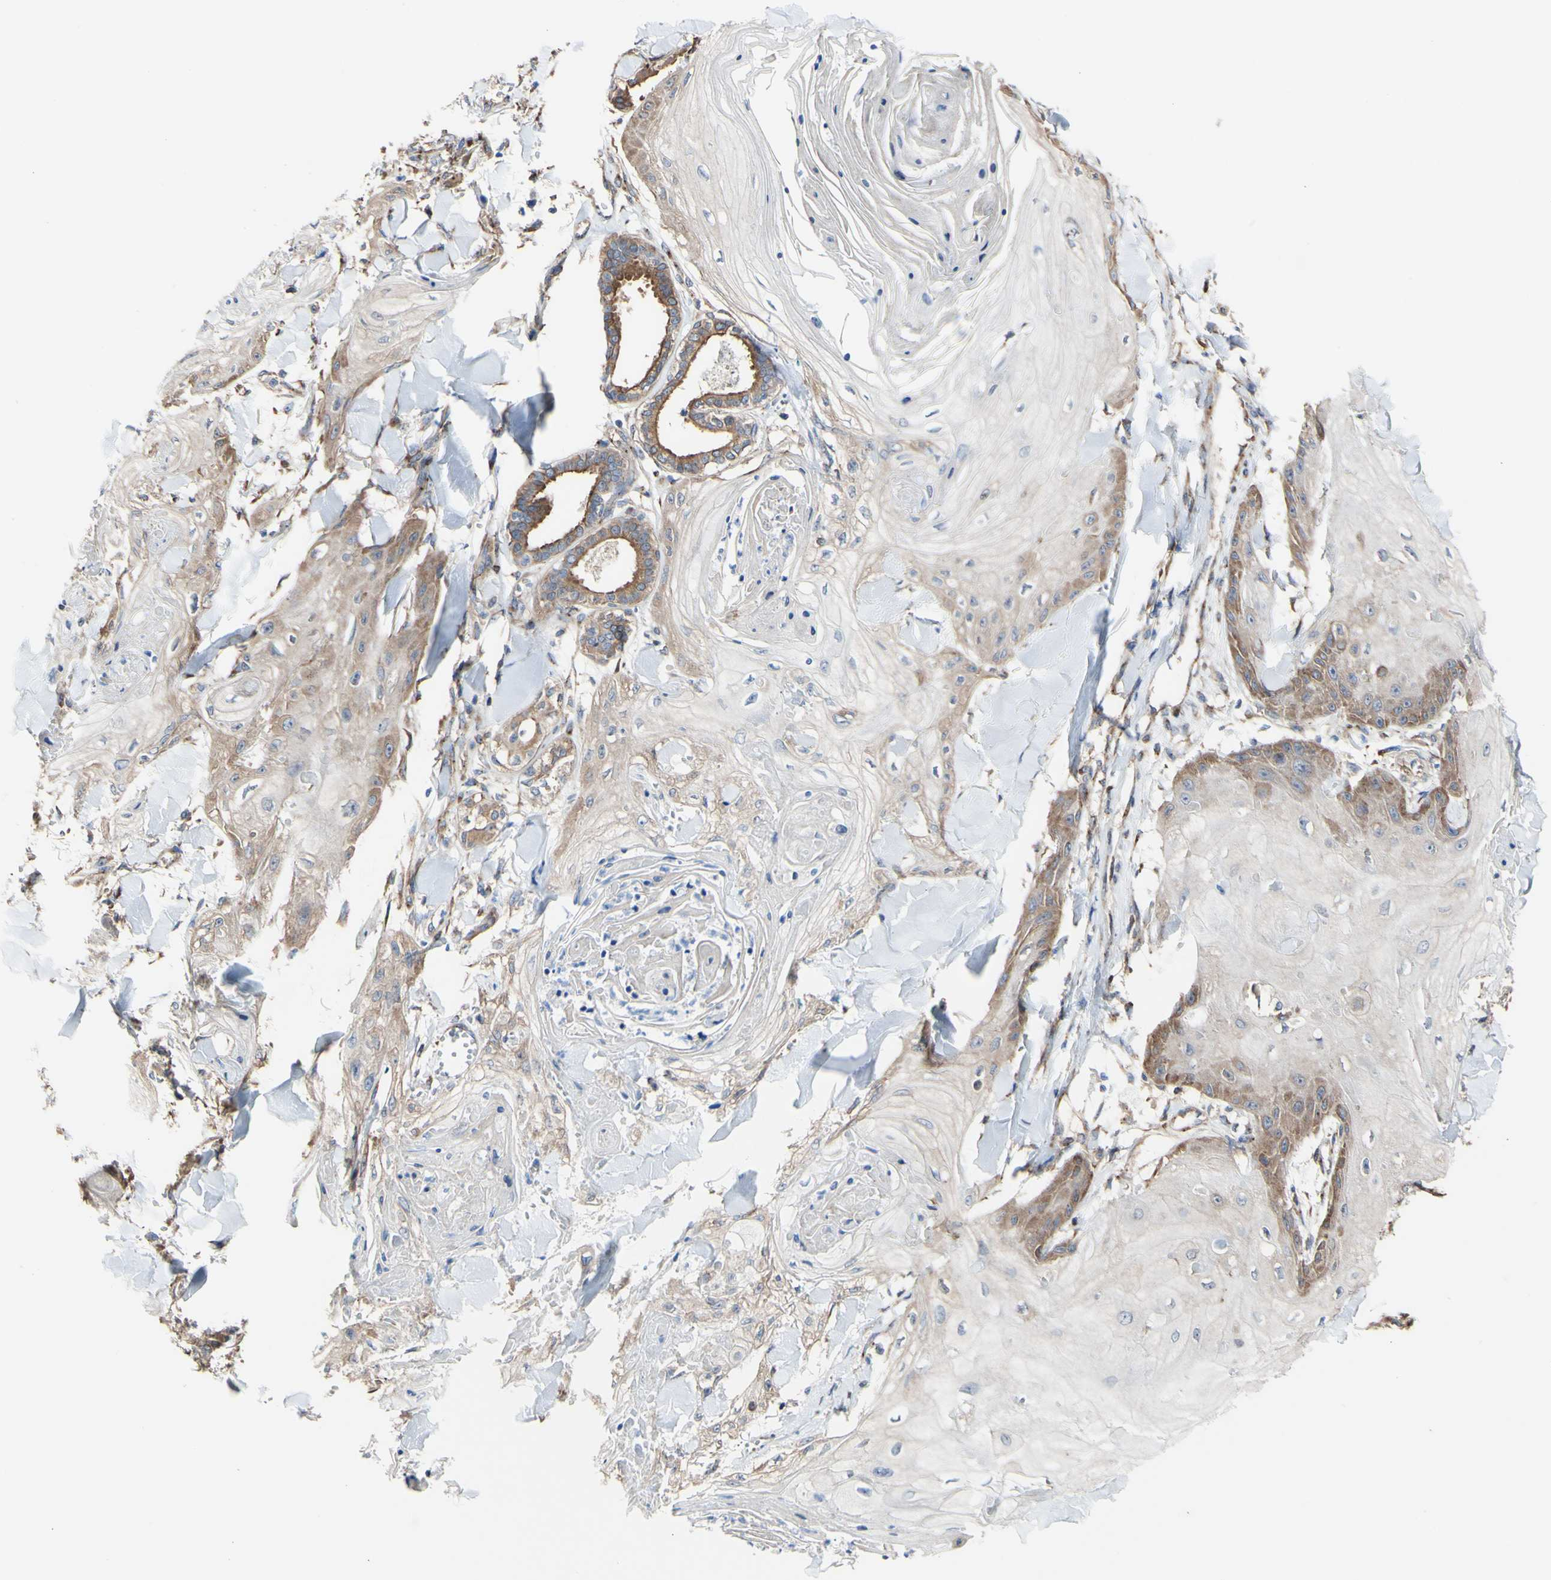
{"staining": {"intensity": "moderate", "quantity": "25%-75%", "location": "cytoplasmic/membranous"}, "tissue": "skin cancer", "cell_type": "Tumor cells", "image_type": "cancer", "snomed": [{"axis": "morphology", "description": "Squamous cell carcinoma, NOS"}, {"axis": "topography", "description": "Skin"}], "caption": "Skin cancer tissue demonstrates moderate cytoplasmic/membranous positivity in about 25%-75% of tumor cells, visualized by immunohistochemistry.", "gene": "LRIG3", "patient": {"sex": "male", "age": 74}}